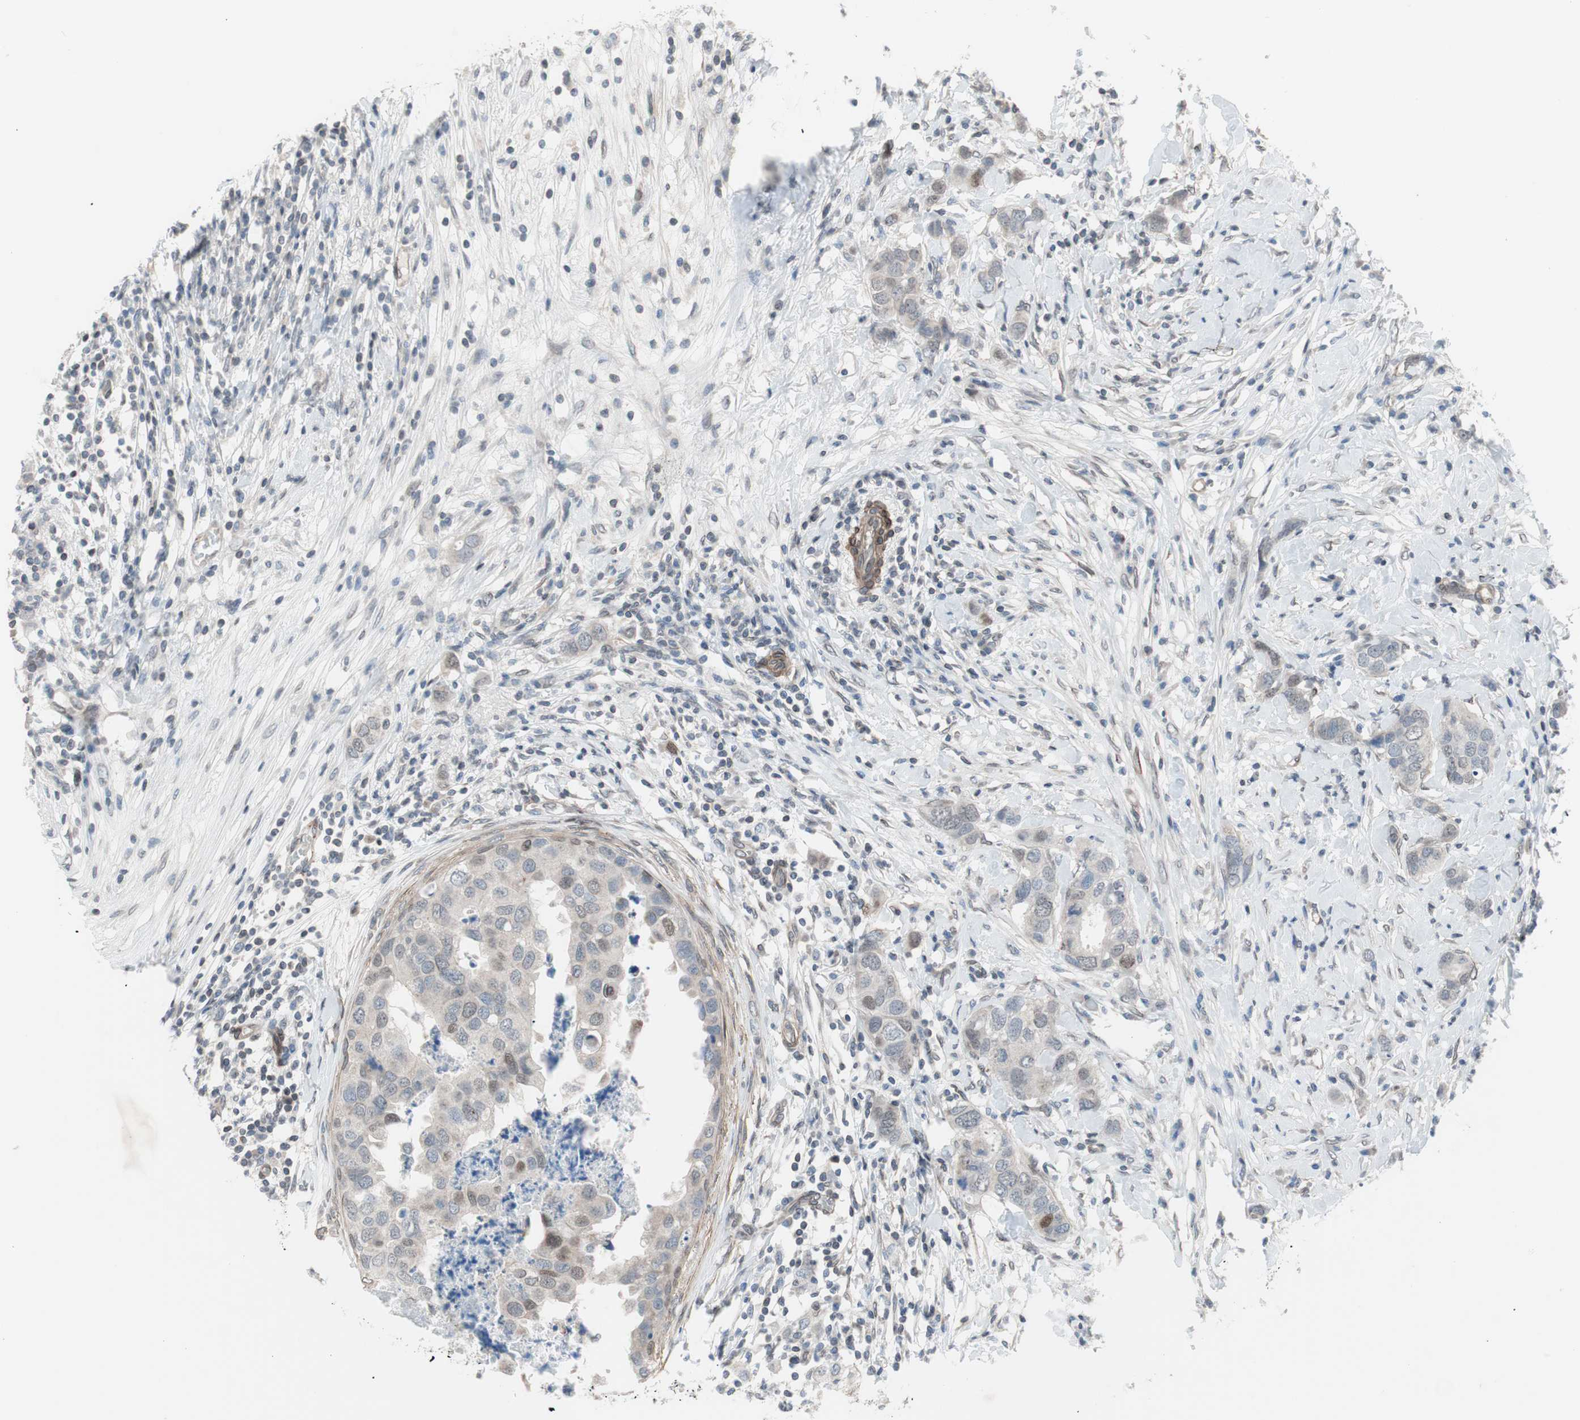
{"staining": {"intensity": "weak", "quantity": "25%-75%", "location": "cytoplasmic/membranous,nuclear"}, "tissue": "breast cancer", "cell_type": "Tumor cells", "image_type": "cancer", "snomed": [{"axis": "morphology", "description": "Duct carcinoma"}, {"axis": "topography", "description": "Breast"}], "caption": "The image shows immunohistochemical staining of breast cancer (intraductal carcinoma). There is weak cytoplasmic/membranous and nuclear staining is present in approximately 25%-75% of tumor cells. Nuclei are stained in blue.", "gene": "ARNT2", "patient": {"sex": "female", "age": 50}}